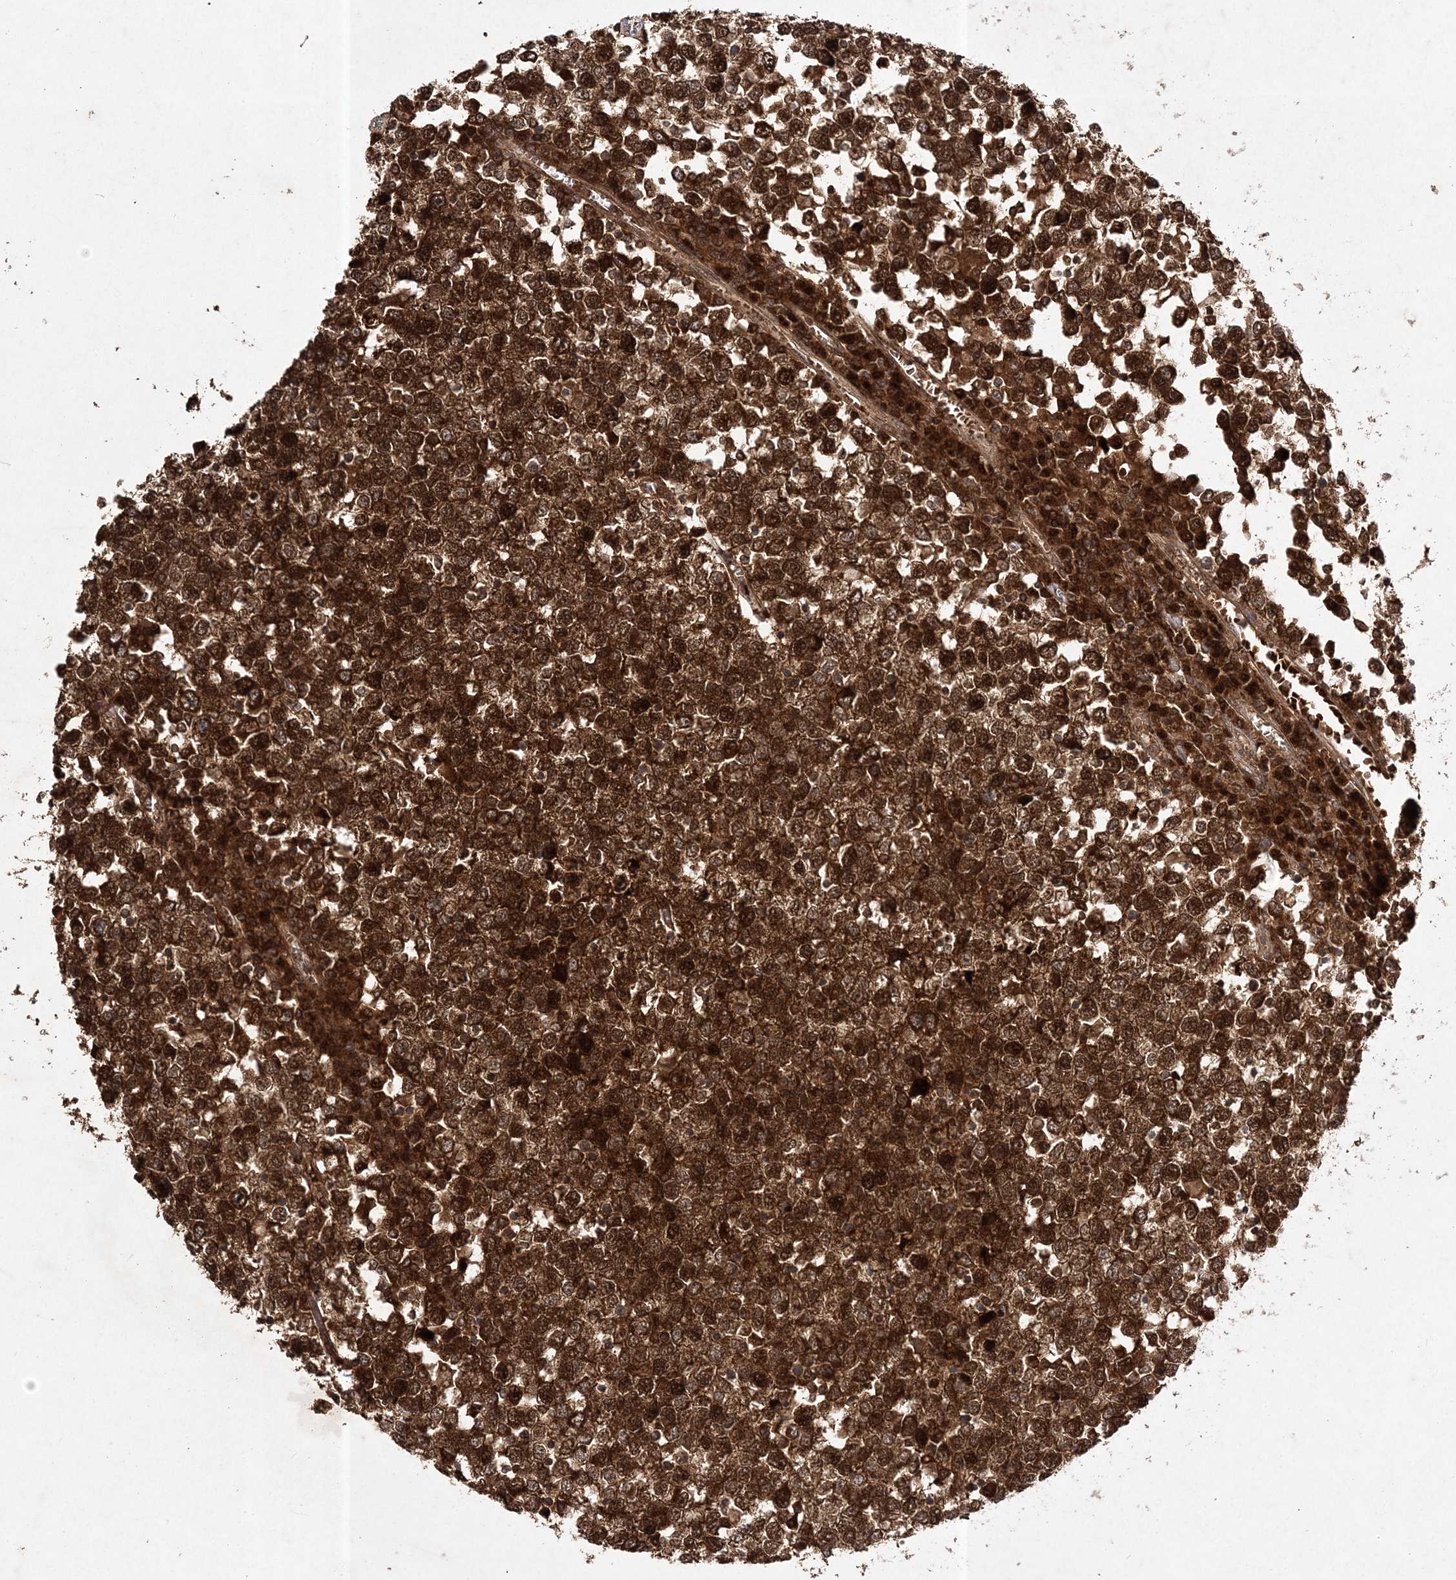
{"staining": {"intensity": "strong", "quantity": ">75%", "location": "cytoplasmic/membranous,nuclear"}, "tissue": "testis cancer", "cell_type": "Tumor cells", "image_type": "cancer", "snomed": [{"axis": "morphology", "description": "Seminoma, NOS"}, {"axis": "topography", "description": "Testis"}], "caption": "Immunohistochemical staining of human seminoma (testis) exhibits high levels of strong cytoplasmic/membranous and nuclear protein positivity in about >75% of tumor cells.", "gene": "NIF3L1", "patient": {"sex": "male", "age": 65}}